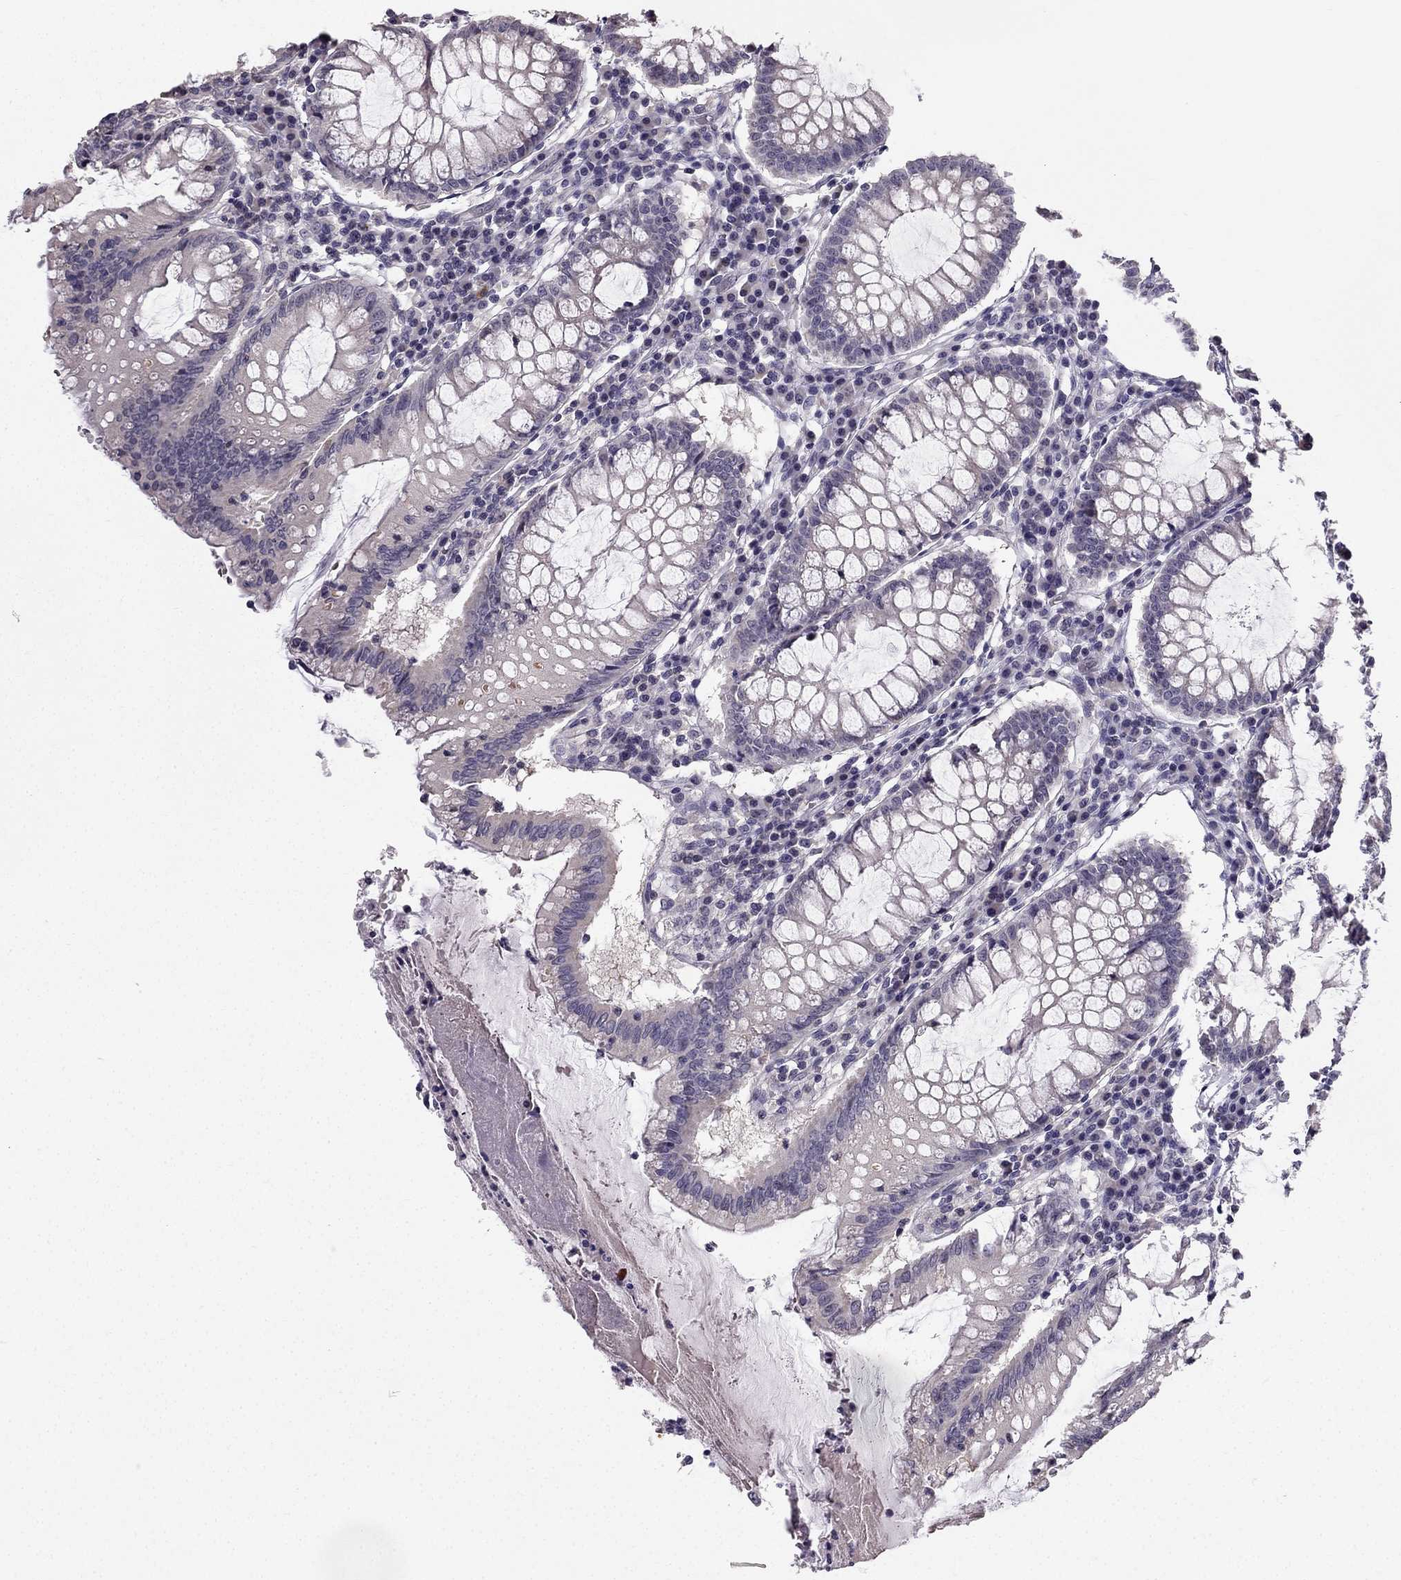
{"staining": {"intensity": "negative", "quantity": "none", "location": "none"}, "tissue": "colorectal cancer", "cell_type": "Tumor cells", "image_type": "cancer", "snomed": [{"axis": "morphology", "description": "Adenocarcinoma, NOS"}, {"axis": "topography", "description": "Colon"}], "caption": "Immunohistochemical staining of human colorectal adenocarcinoma shows no significant staining in tumor cells.", "gene": "TSPYL5", "patient": {"sex": "female", "age": 70}}